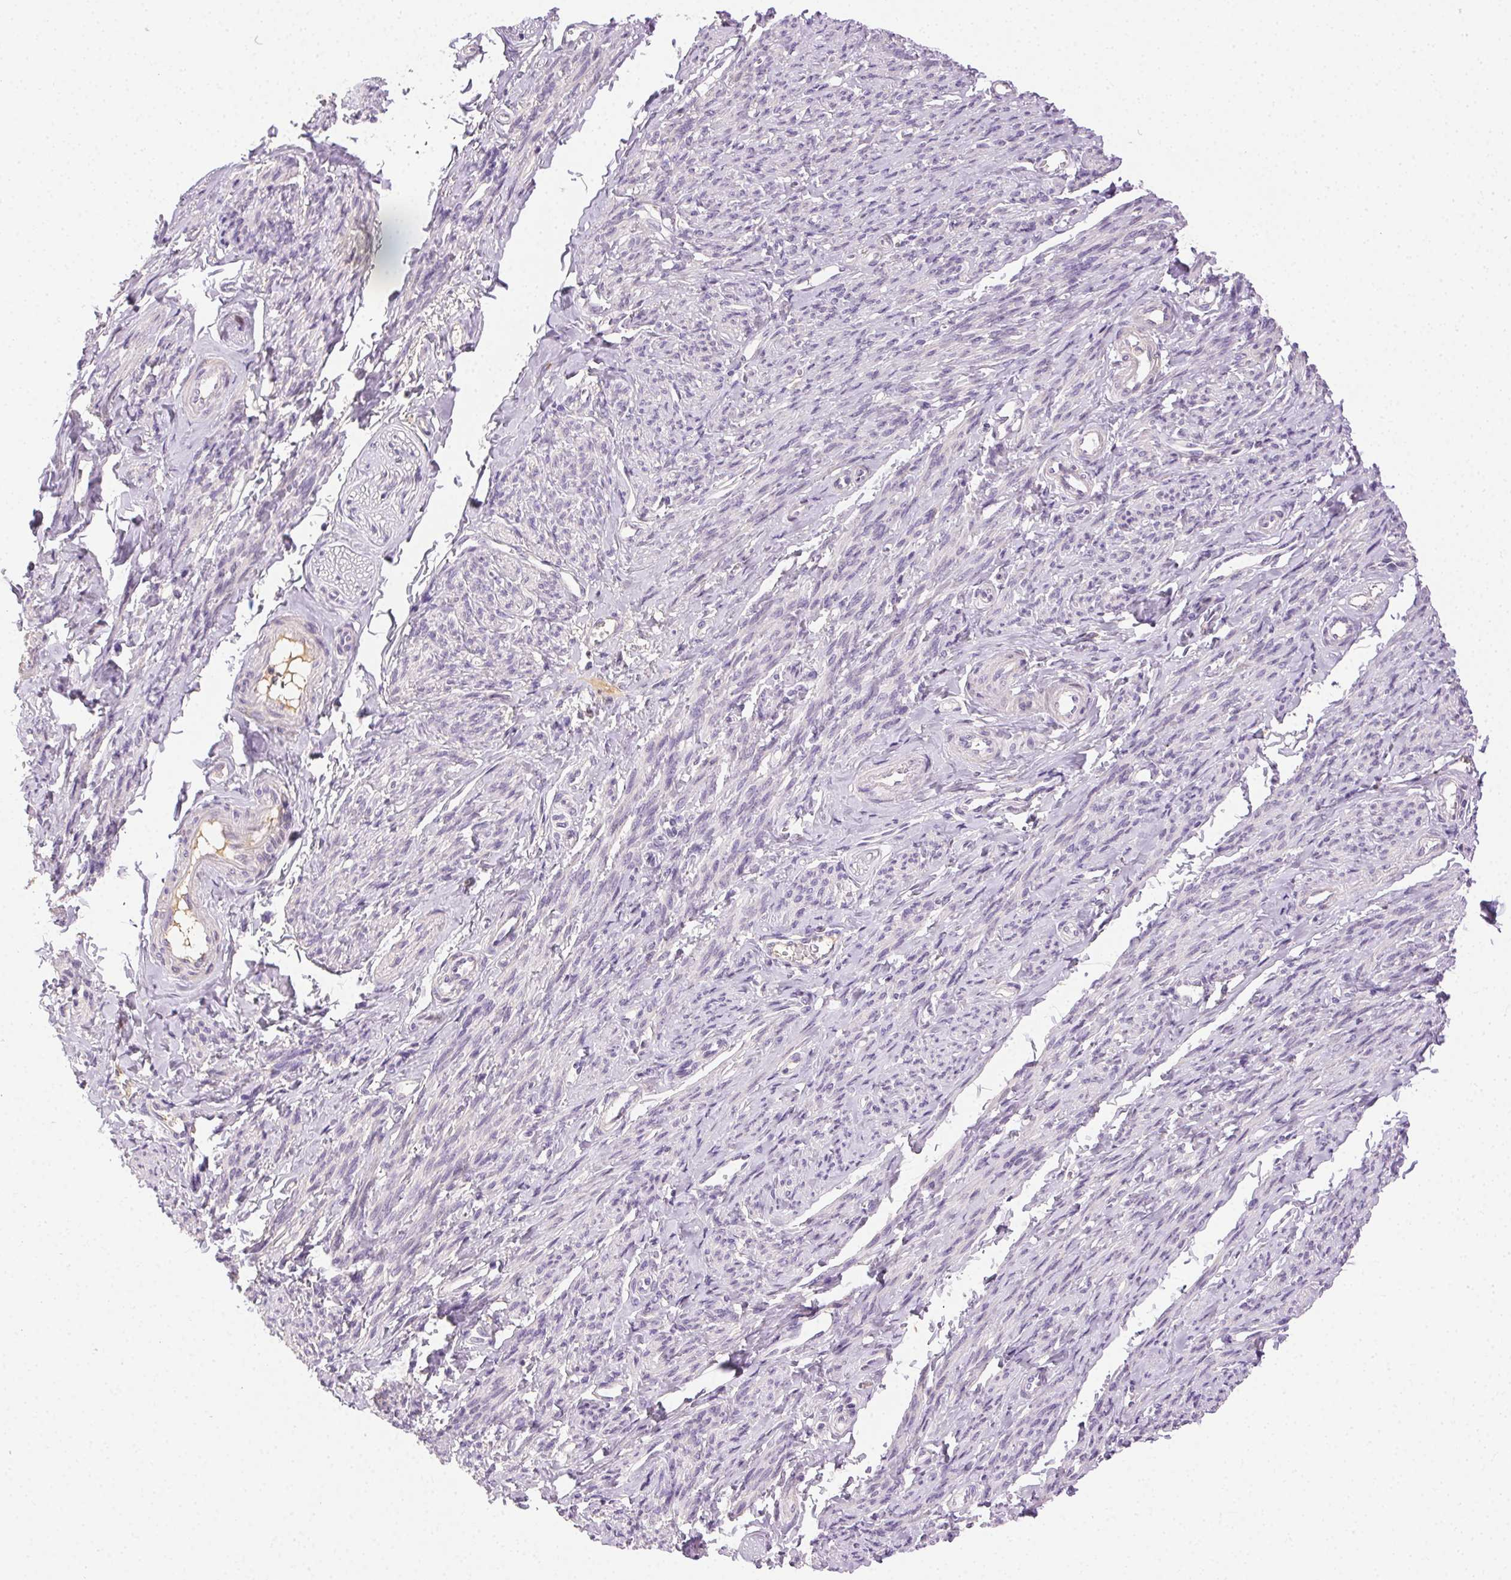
{"staining": {"intensity": "negative", "quantity": "none", "location": "none"}, "tissue": "smooth muscle", "cell_type": "Smooth muscle cells", "image_type": "normal", "snomed": [{"axis": "morphology", "description": "Normal tissue, NOS"}, {"axis": "topography", "description": "Smooth muscle"}], "caption": "The IHC image has no significant staining in smooth muscle cells of smooth muscle. The staining is performed using DAB brown chromogen with nuclei counter-stained in using hematoxylin.", "gene": "BPIFB2", "patient": {"sex": "female", "age": 65}}